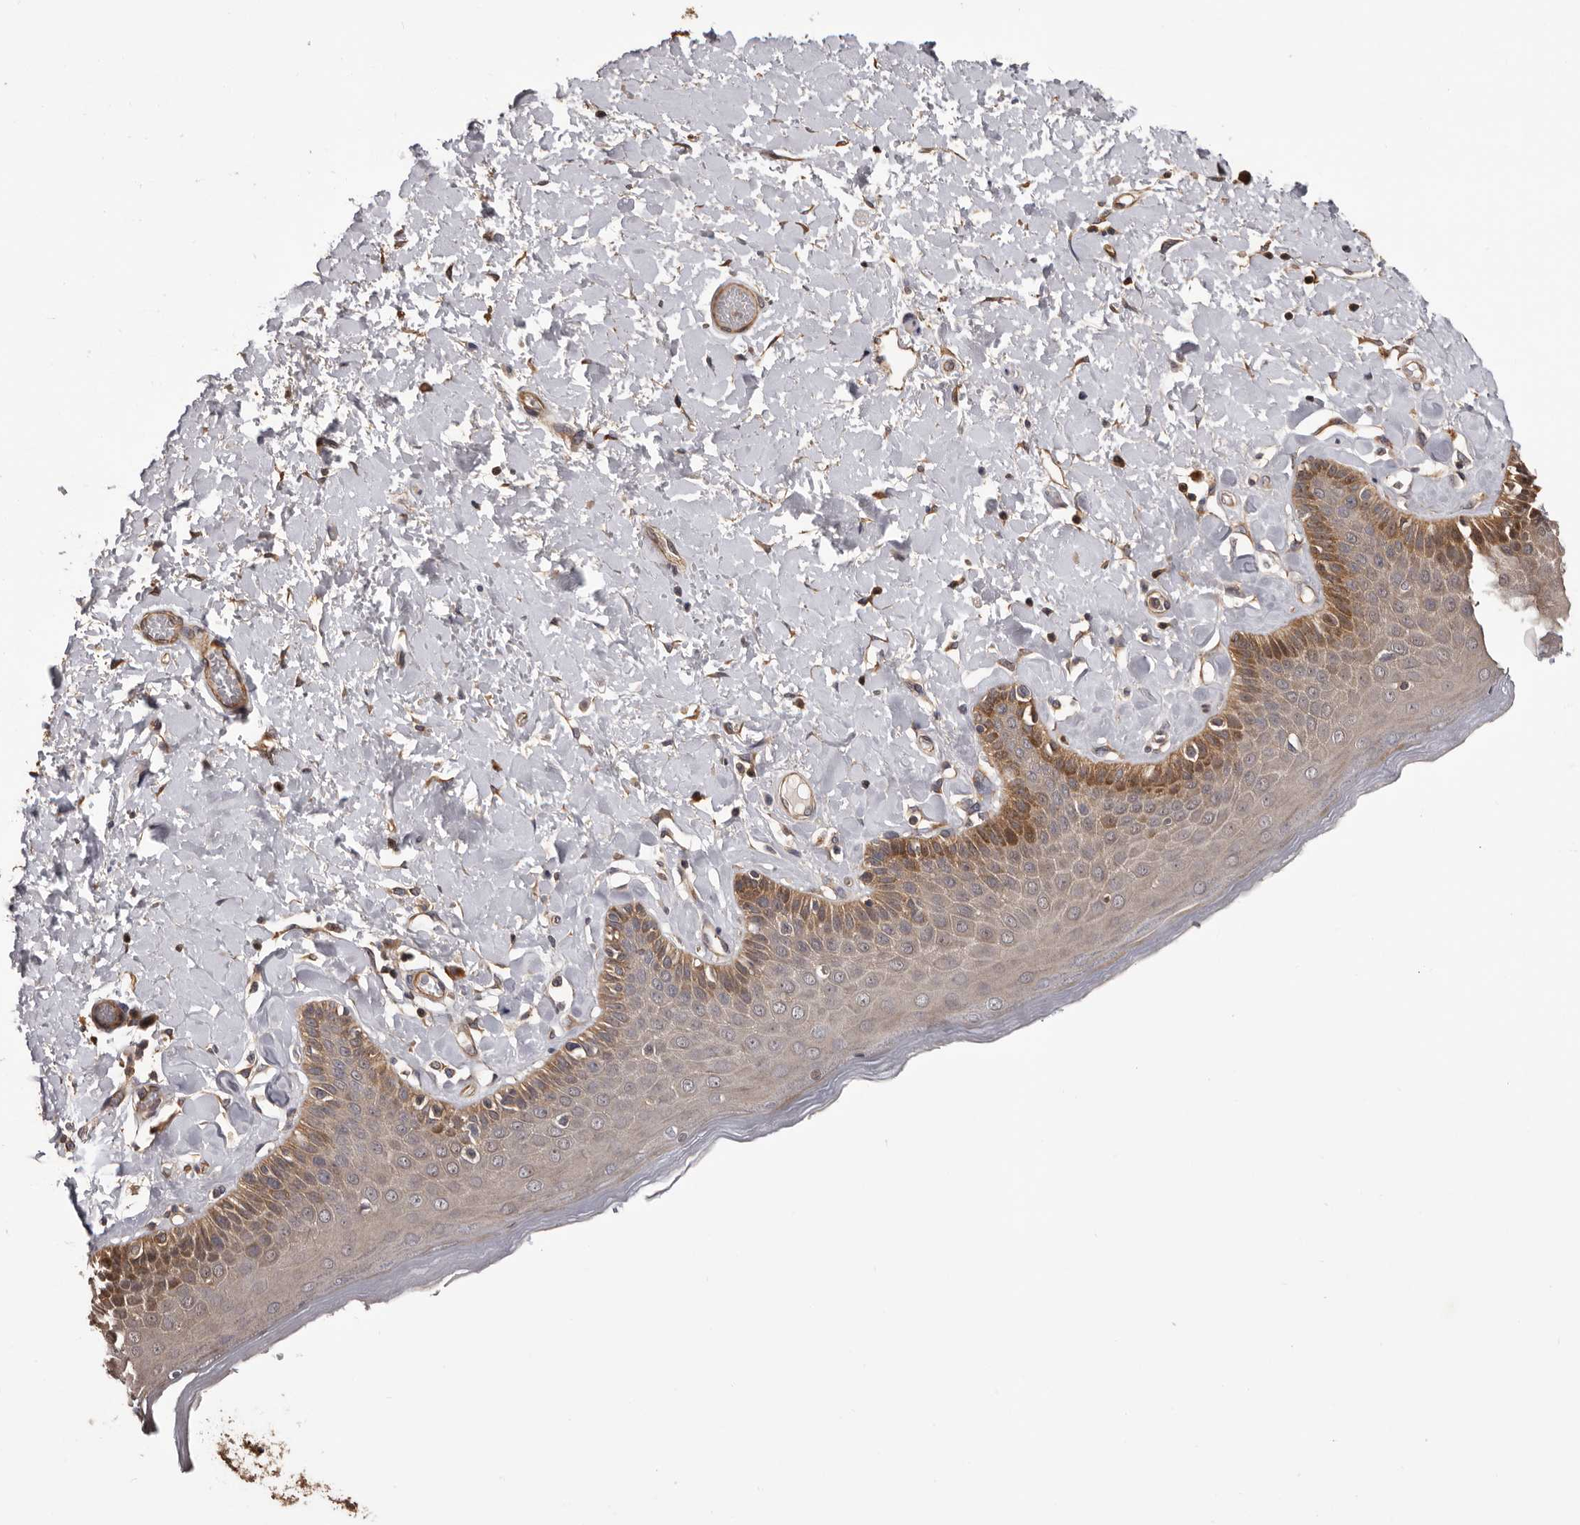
{"staining": {"intensity": "moderate", "quantity": ">75%", "location": "cytoplasmic/membranous,nuclear"}, "tissue": "skin", "cell_type": "Epidermal cells", "image_type": "normal", "snomed": [{"axis": "morphology", "description": "Normal tissue, NOS"}, {"axis": "topography", "description": "Anal"}], "caption": "This is an image of immunohistochemistry staining of normal skin, which shows moderate positivity in the cytoplasmic/membranous,nuclear of epidermal cells.", "gene": "ADAMTS2", "patient": {"sex": "male", "age": 69}}